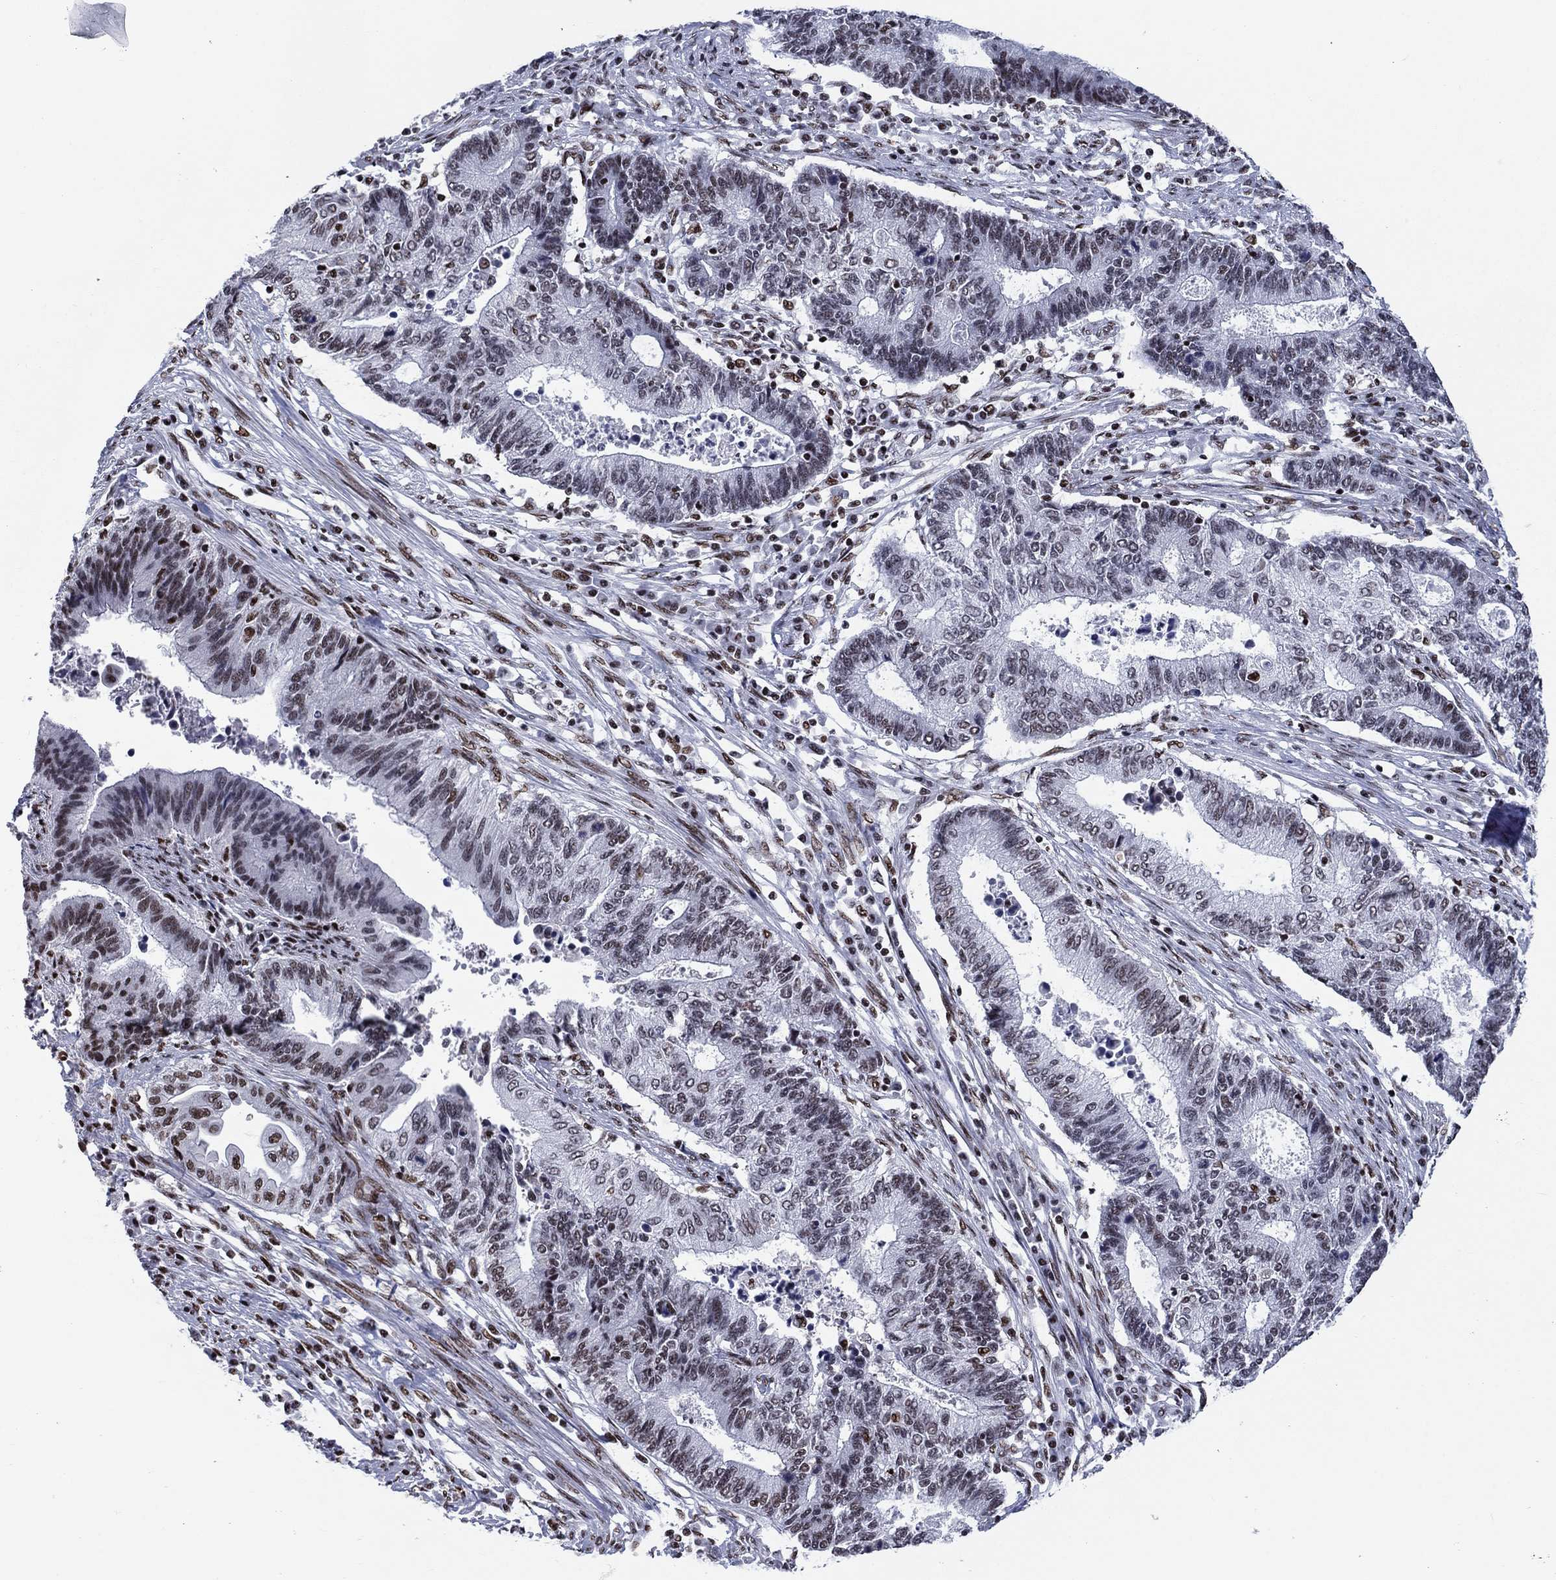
{"staining": {"intensity": "moderate", "quantity": "25%-75%", "location": "nuclear"}, "tissue": "endometrial cancer", "cell_type": "Tumor cells", "image_type": "cancer", "snomed": [{"axis": "morphology", "description": "Adenocarcinoma, NOS"}, {"axis": "topography", "description": "Uterus"}, {"axis": "topography", "description": "Endometrium"}], "caption": "Protein expression analysis of human adenocarcinoma (endometrial) reveals moderate nuclear expression in approximately 25%-75% of tumor cells.", "gene": "RPRD1B", "patient": {"sex": "female", "age": 54}}